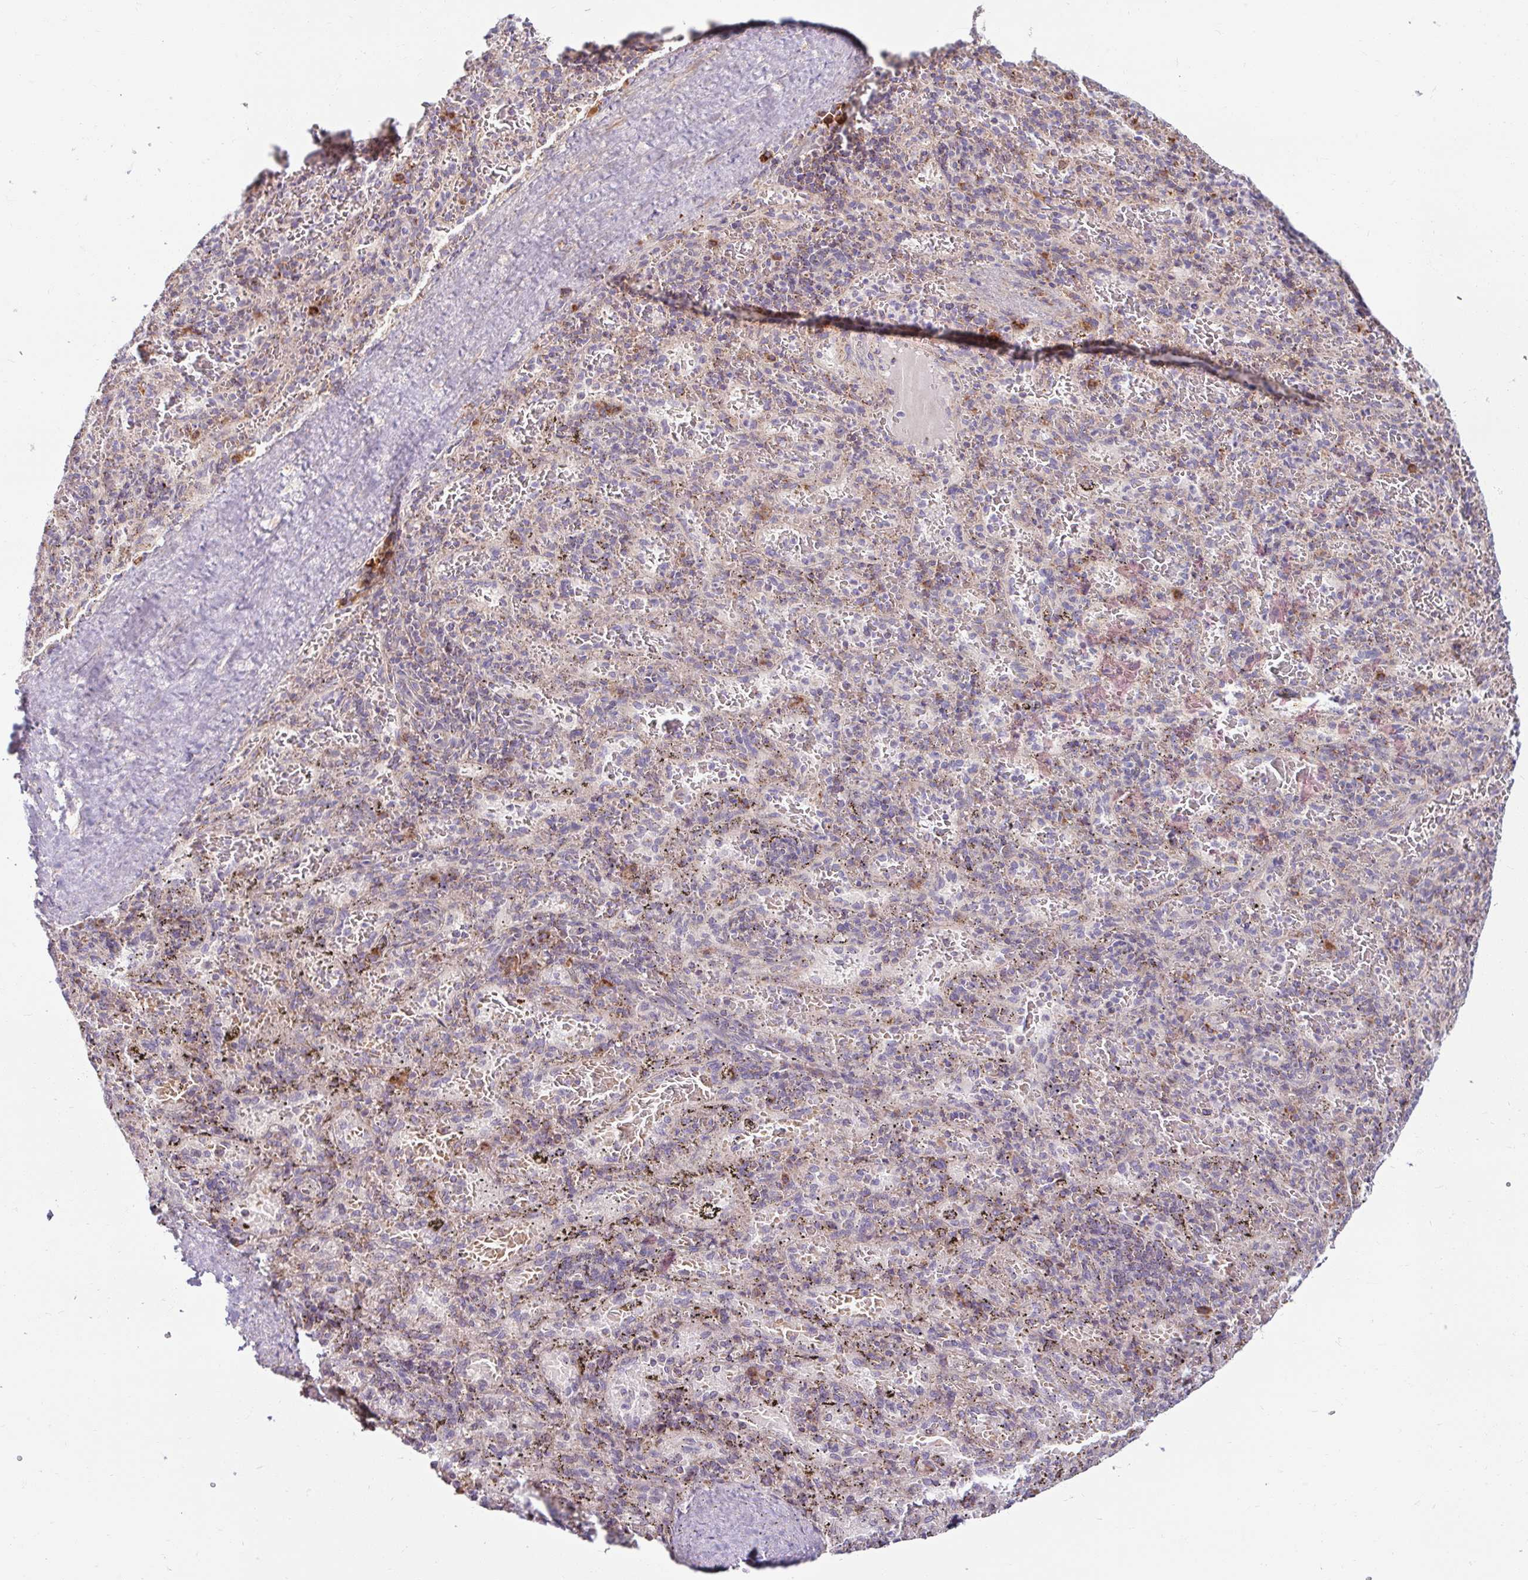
{"staining": {"intensity": "weak", "quantity": "<25%", "location": "cytoplasmic/membranous"}, "tissue": "spleen", "cell_type": "Cells in red pulp", "image_type": "normal", "snomed": [{"axis": "morphology", "description": "Normal tissue, NOS"}, {"axis": "topography", "description": "Spleen"}], "caption": "A micrograph of human spleen is negative for staining in cells in red pulp. Nuclei are stained in blue.", "gene": "SKP2", "patient": {"sex": "male", "age": 57}}